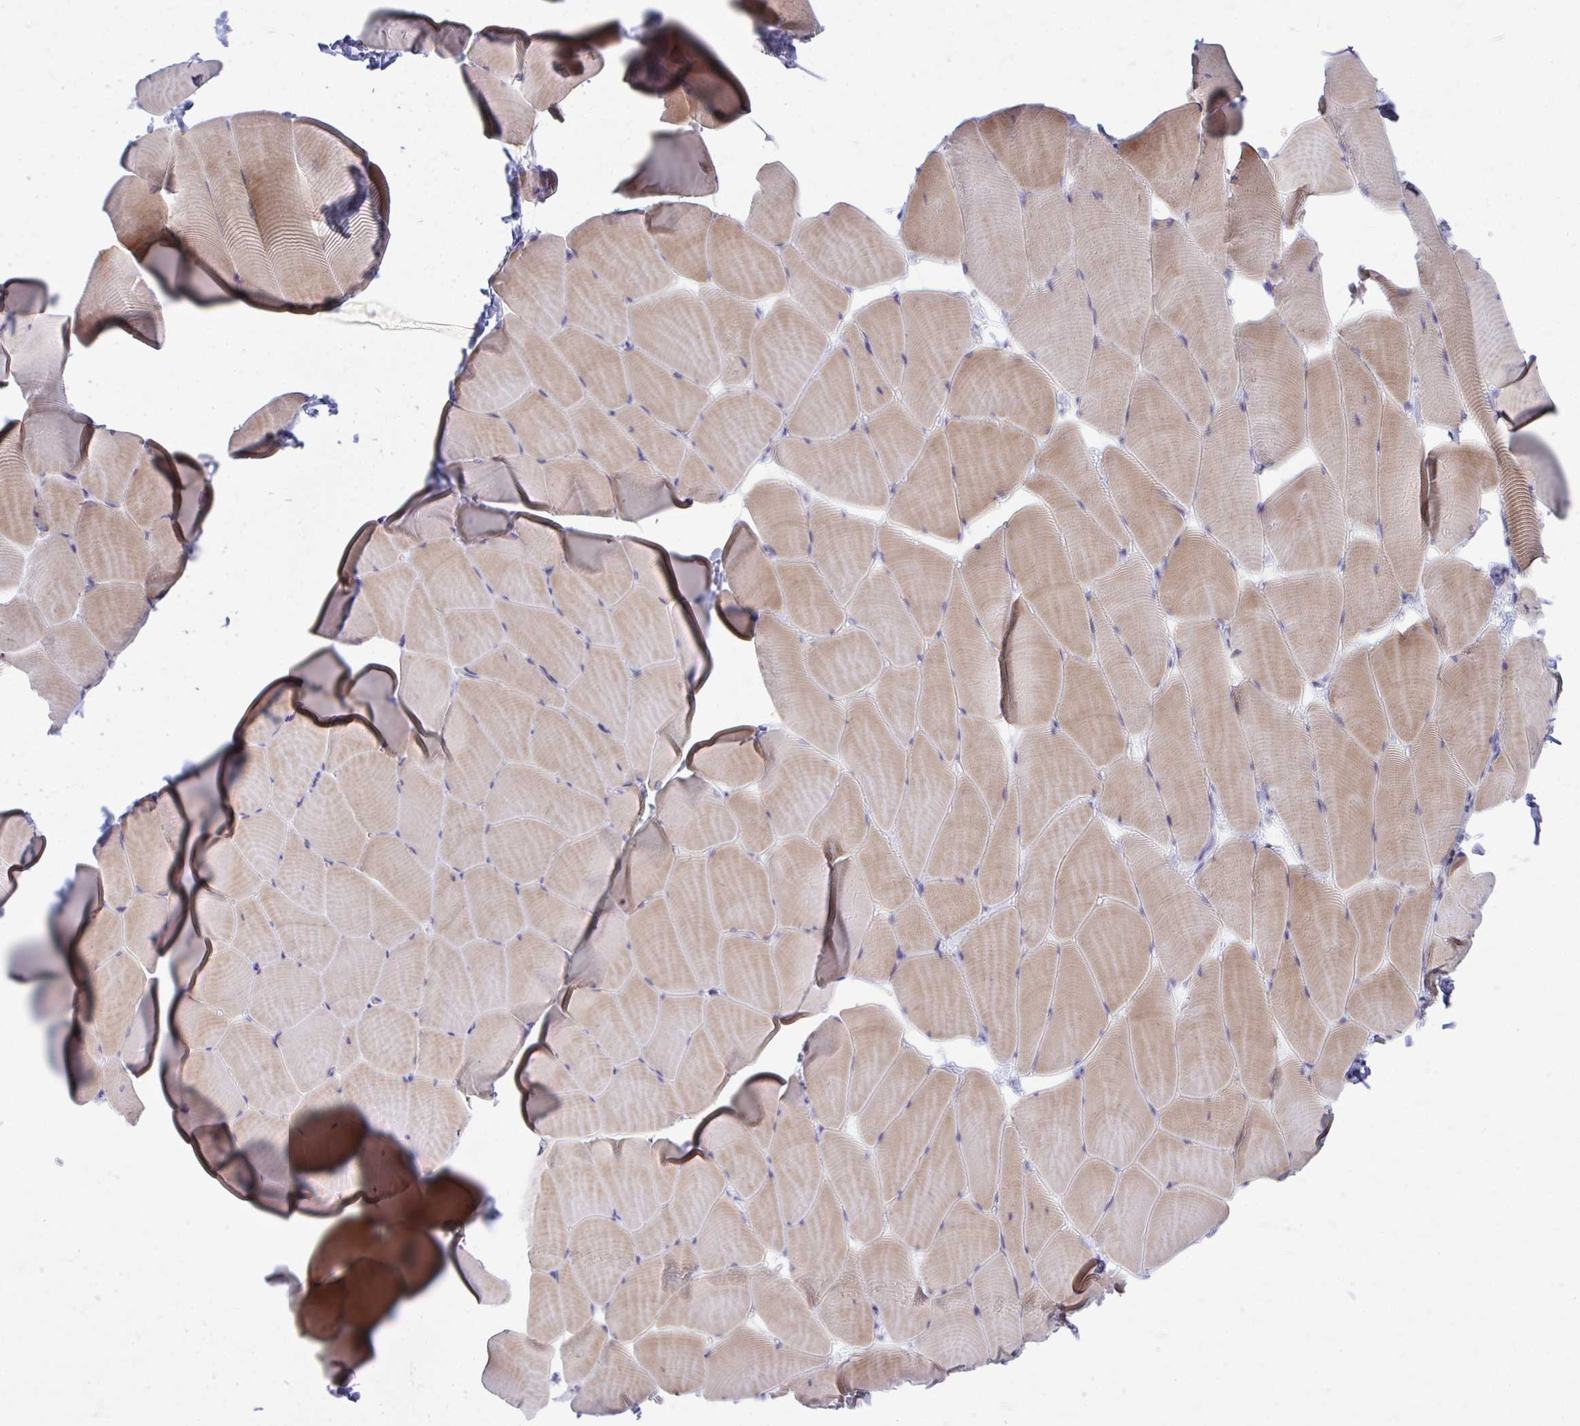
{"staining": {"intensity": "moderate", "quantity": "25%-75%", "location": "cytoplasmic/membranous"}, "tissue": "skeletal muscle", "cell_type": "Myocytes", "image_type": "normal", "snomed": [{"axis": "morphology", "description": "Normal tissue, NOS"}, {"axis": "topography", "description": "Skeletal muscle"}], "caption": "Moderate cytoplasmic/membranous staining for a protein is present in about 25%-75% of myocytes of normal skeletal muscle using immunohistochemistry.", "gene": "MRPL19", "patient": {"sex": "male", "age": 25}}